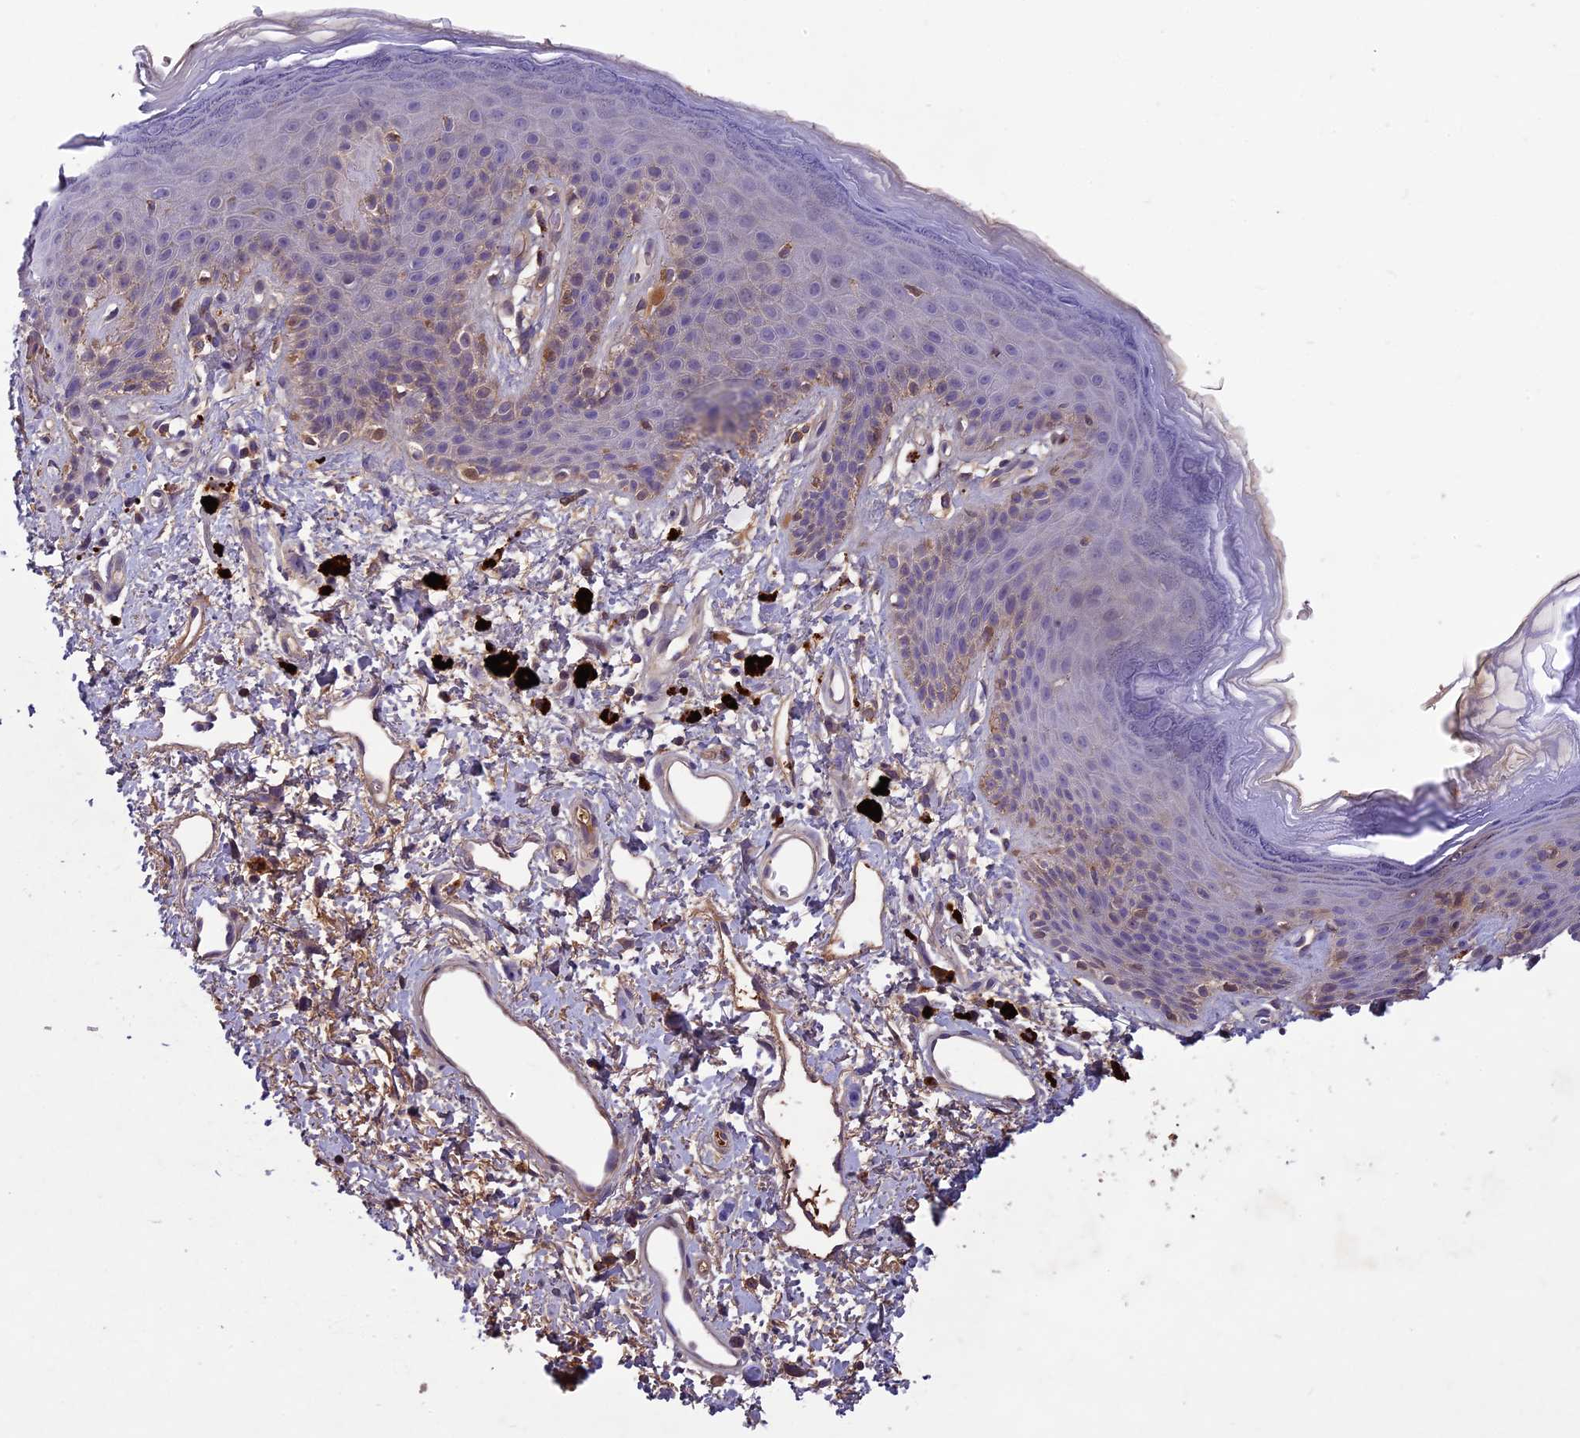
{"staining": {"intensity": "moderate", "quantity": "<25%", "location": "cytoplasmic/membranous"}, "tissue": "skin", "cell_type": "Epidermal cells", "image_type": "normal", "snomed": [{"axis": "morphology", "description": "Normal tissue, NOS"}, {"axis": "topography", "description": "Anal"}], "caption": "This micrograph shows normal skin stained with immunohistochemistry to label a protein in brown. The cytoplasmic/membranous of epidermal cells show moderate positivity for the protein. Nuclei are counter-stained blue.", "gene": "ADO", "patient": {"sex": "female", "age": 46}}